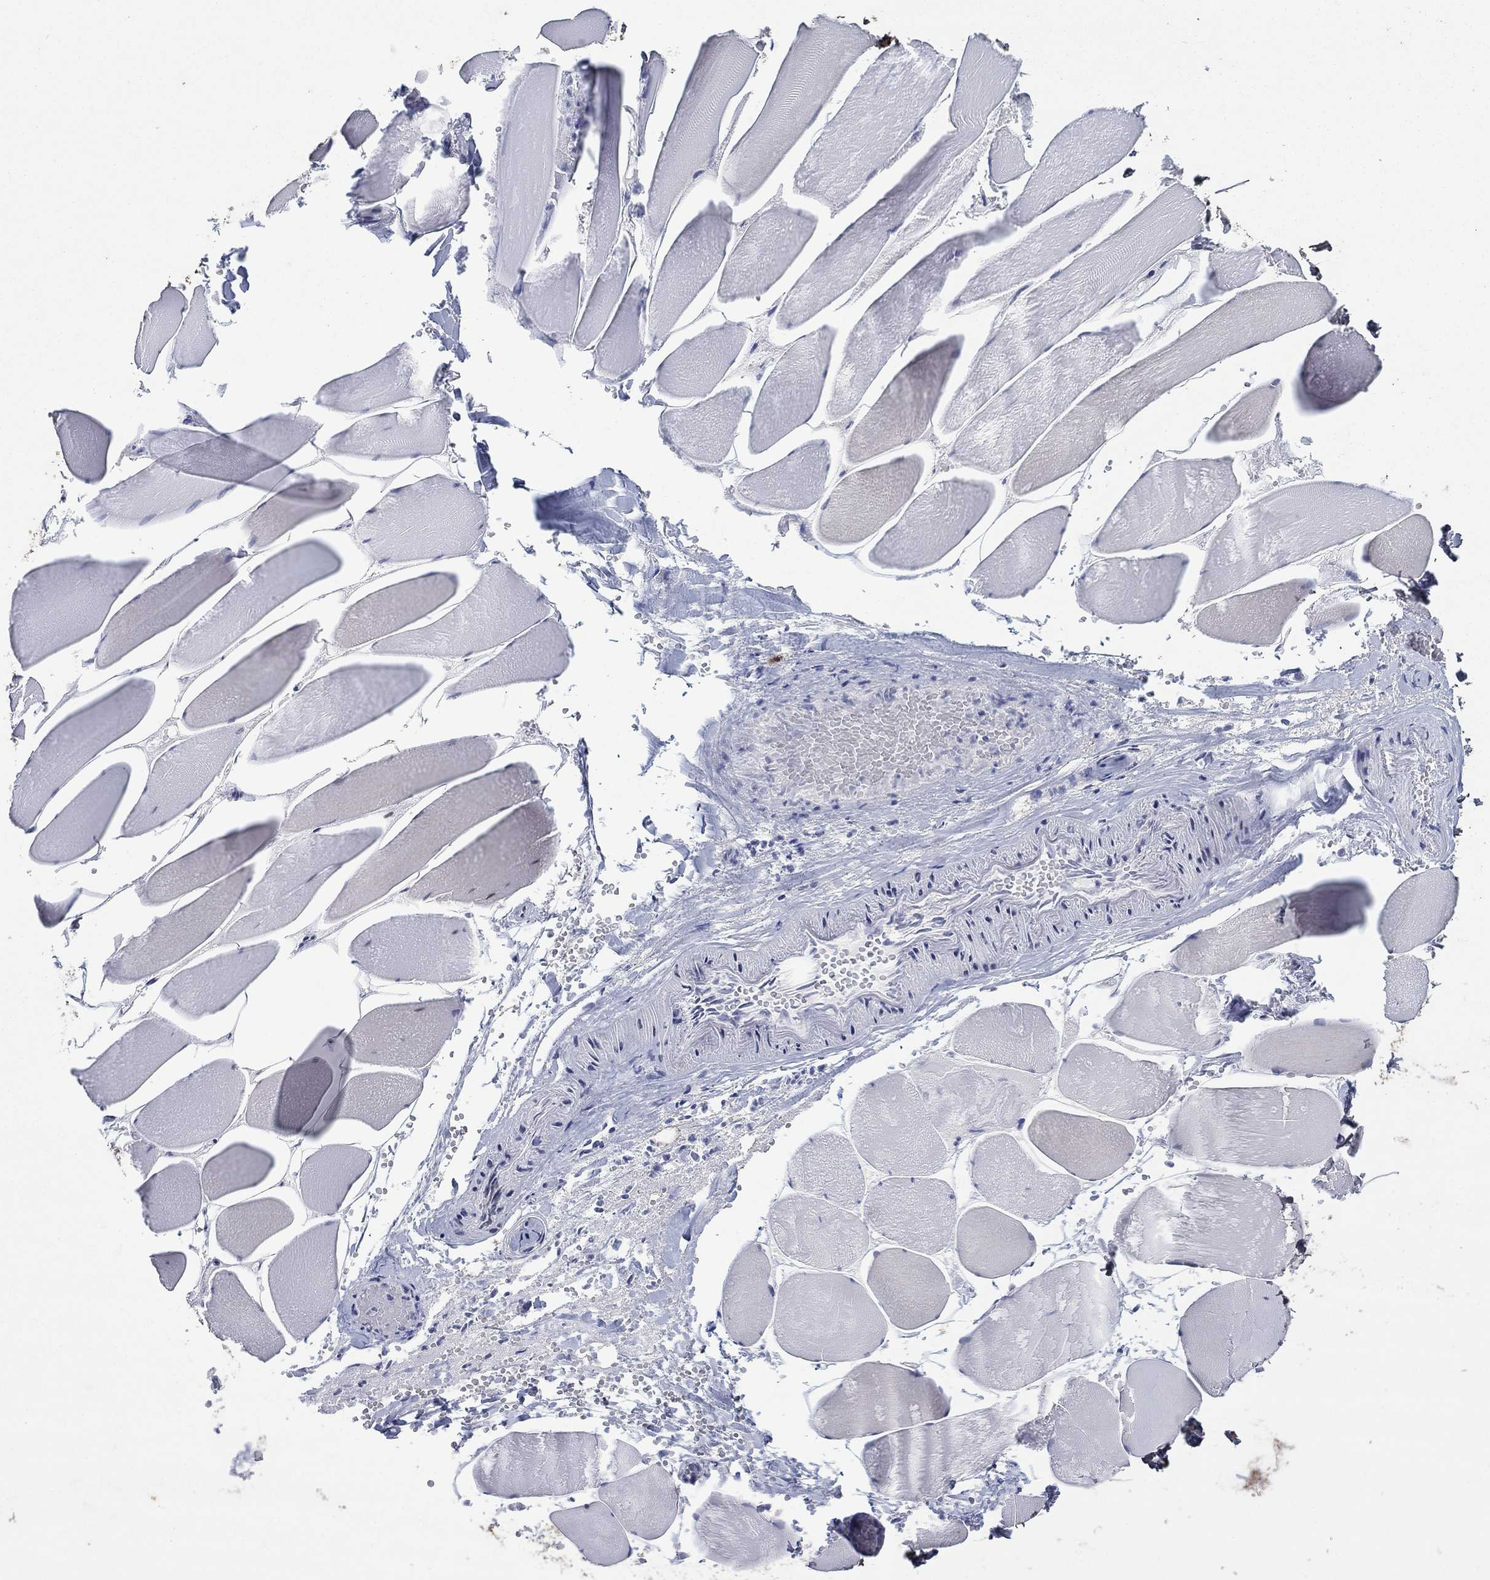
{"staining": {"intensity": "weak", "quantity": "25%-75%", "location": "cytoplasmic/membranous"}, "tissue": "skeletal muscle", "cell_type": "Myocytes", "image_type": "normal", "snomed": [{"axis": "morphology", "description": "Normal tissue, NOS"}, {"axis": "morphology", "description": "Malignant melanoma, Metastatic site"}, {"axis": "topography", "description": "Skeletal muscle"}], "caption": "Approximately 25%-75% of myocytes in unremarkable human skeletal muscle demonstrate weak cytoplasmic/membranous protein expression as visualized by brown immunohistochemical staining.", "gene": "SDC1", "patient": {"sex": "male", "age": 50}}